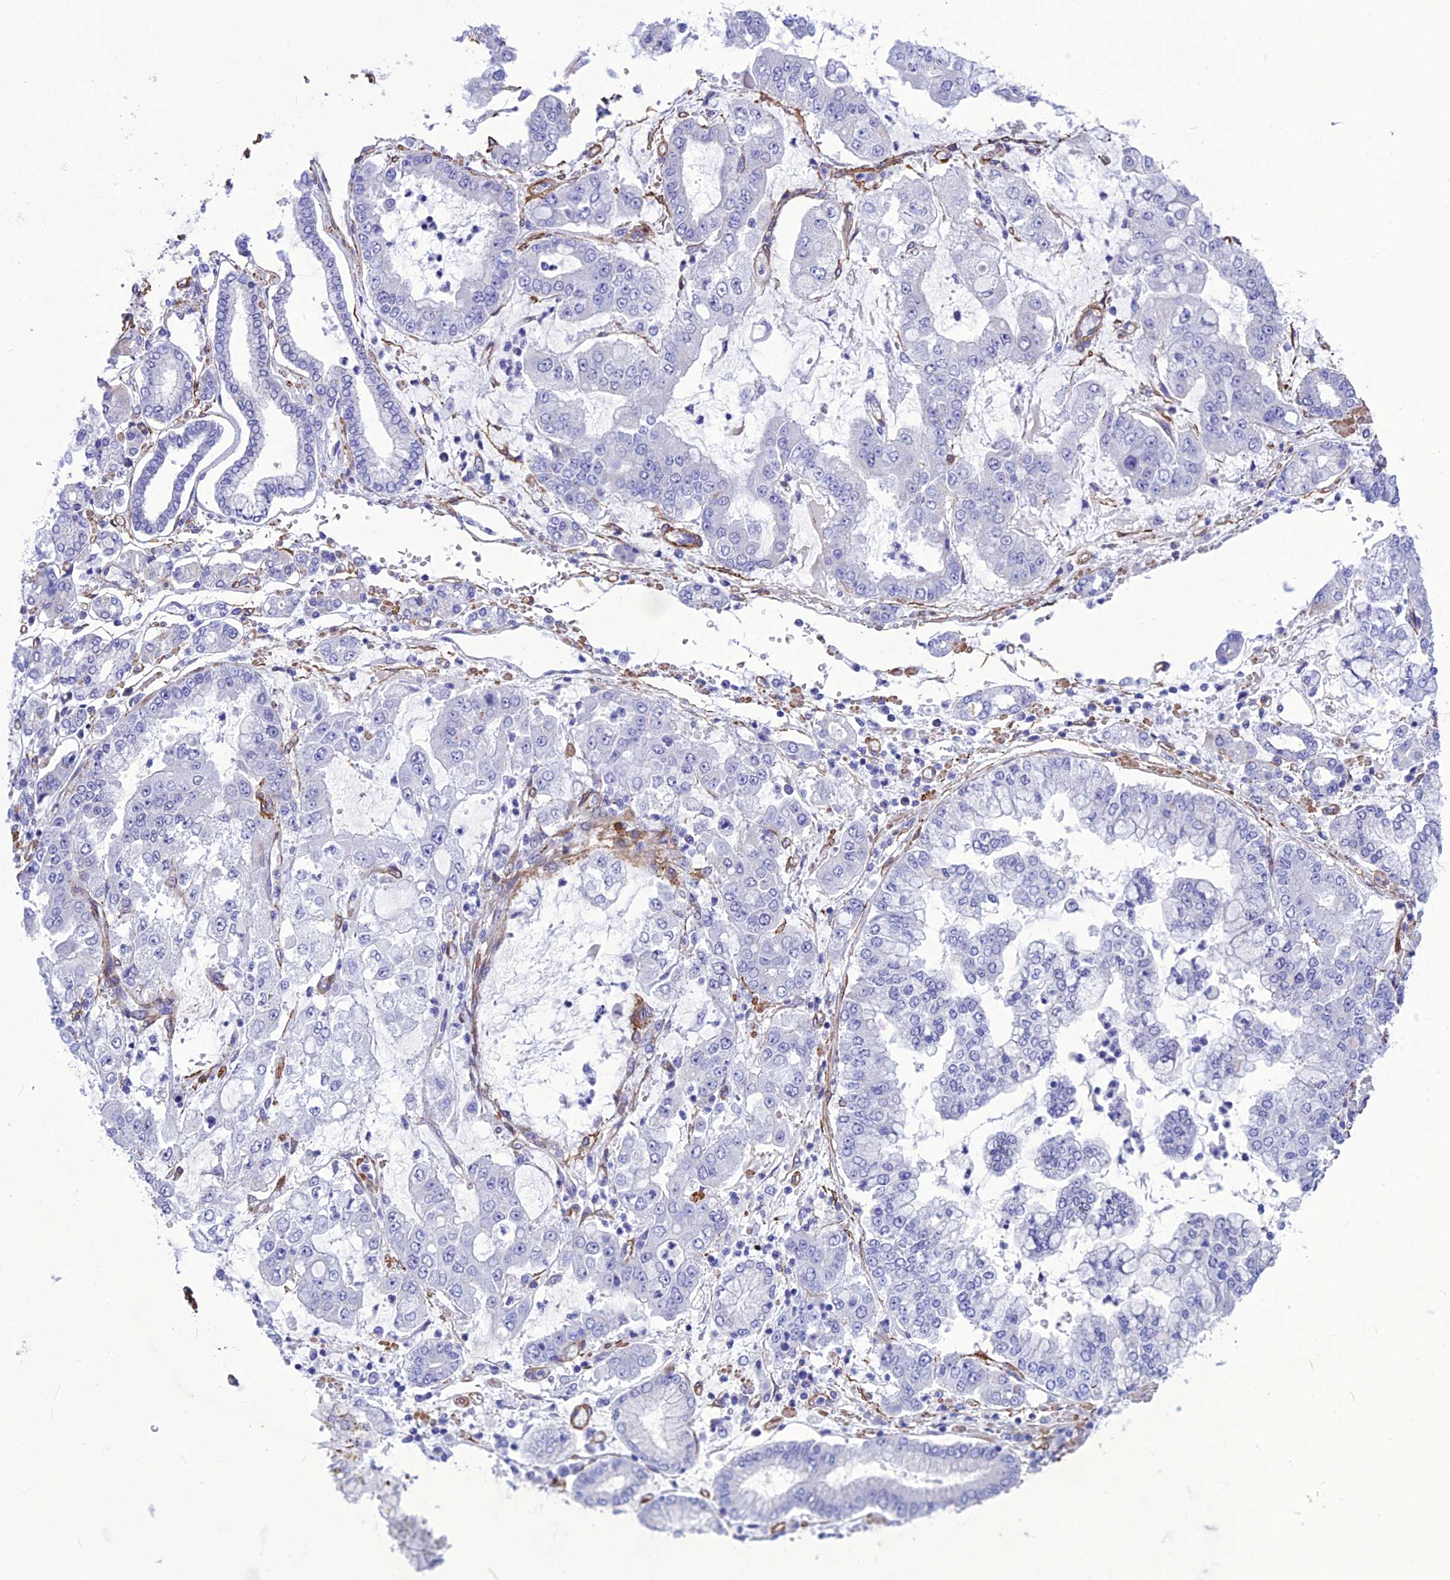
{"staining": {"intensity": "negative", "quantity": "none", "location": "none"}, "tissue": "stomach cancer", "cell_type": "Tumor cells", "image_type": "cancer", "snomed": [{"axis": "morphology", "description": "Adenocarcinoma, NOS"}, {"axis": "topography", "description": "Stomach"}], "caption": "This is a histopathology image of IHC staining of adenocarcinoma (stomach), which shows no positivity in tumor cells. Brightfield microscopy of IHC stained with DAB (brown) and hematoxylin (blue), captured at high magnification.", "gene": "NKD1", "patient": {"sex": "male", "age": 76}}